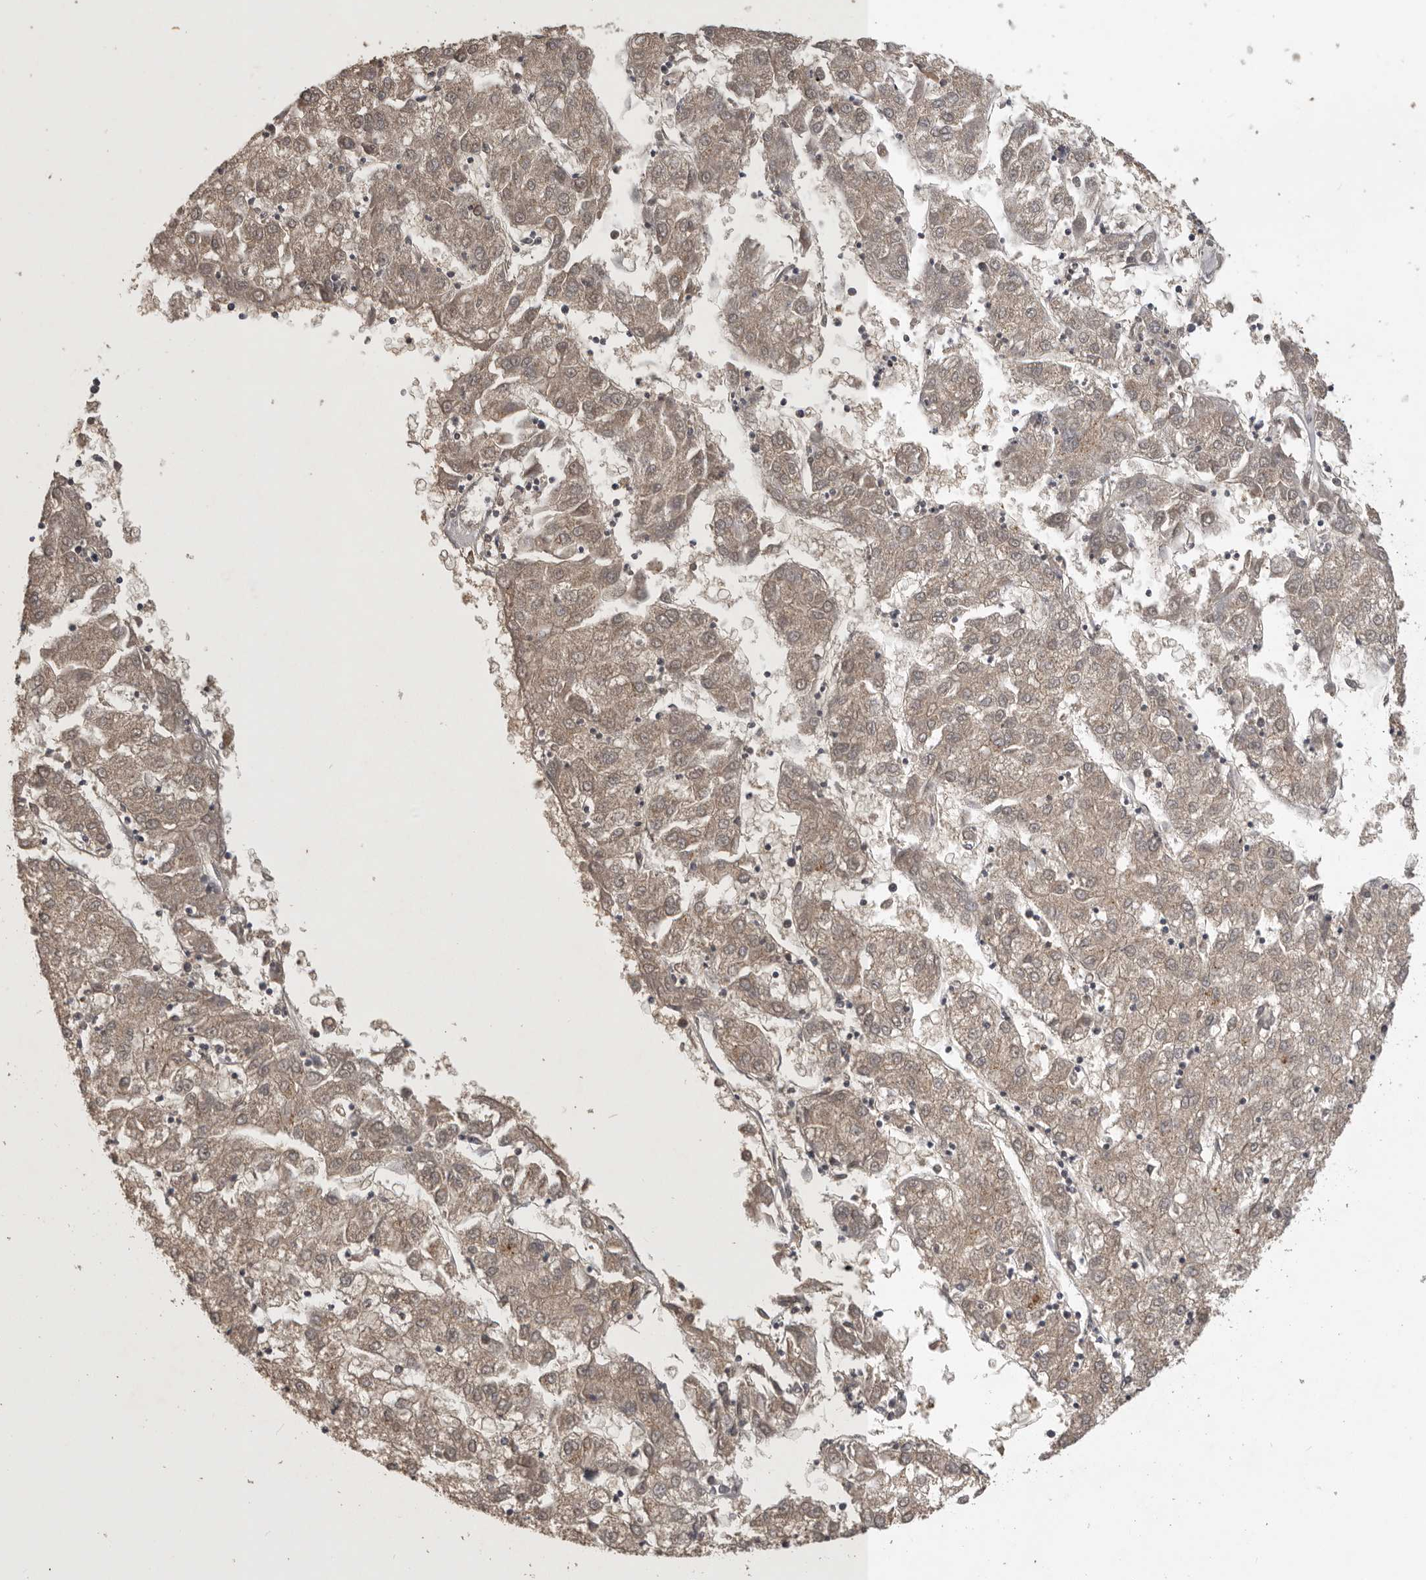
{"staining": {"intensity": "weak", "quantity": ">75%", "location": "cytoplasmic/membranous"}, "tissue": "liver cancer", "cell_type": "Tumor cells", "image_type": "cancer", "snomed": [{"axis": "morphology", "description": "Carcinoma, Hepatocellular, NOS"}, {"axis": "topography", "description": "Liver"}], "caption": "Approximately >75% of tumor cells in liver cancer display weak cytoplasmic/membranous protein staining as visualized by brown immunohistochemical staining.", "gene": "ADAMTS4", "patient": {"sex": "male", "age": 72}}